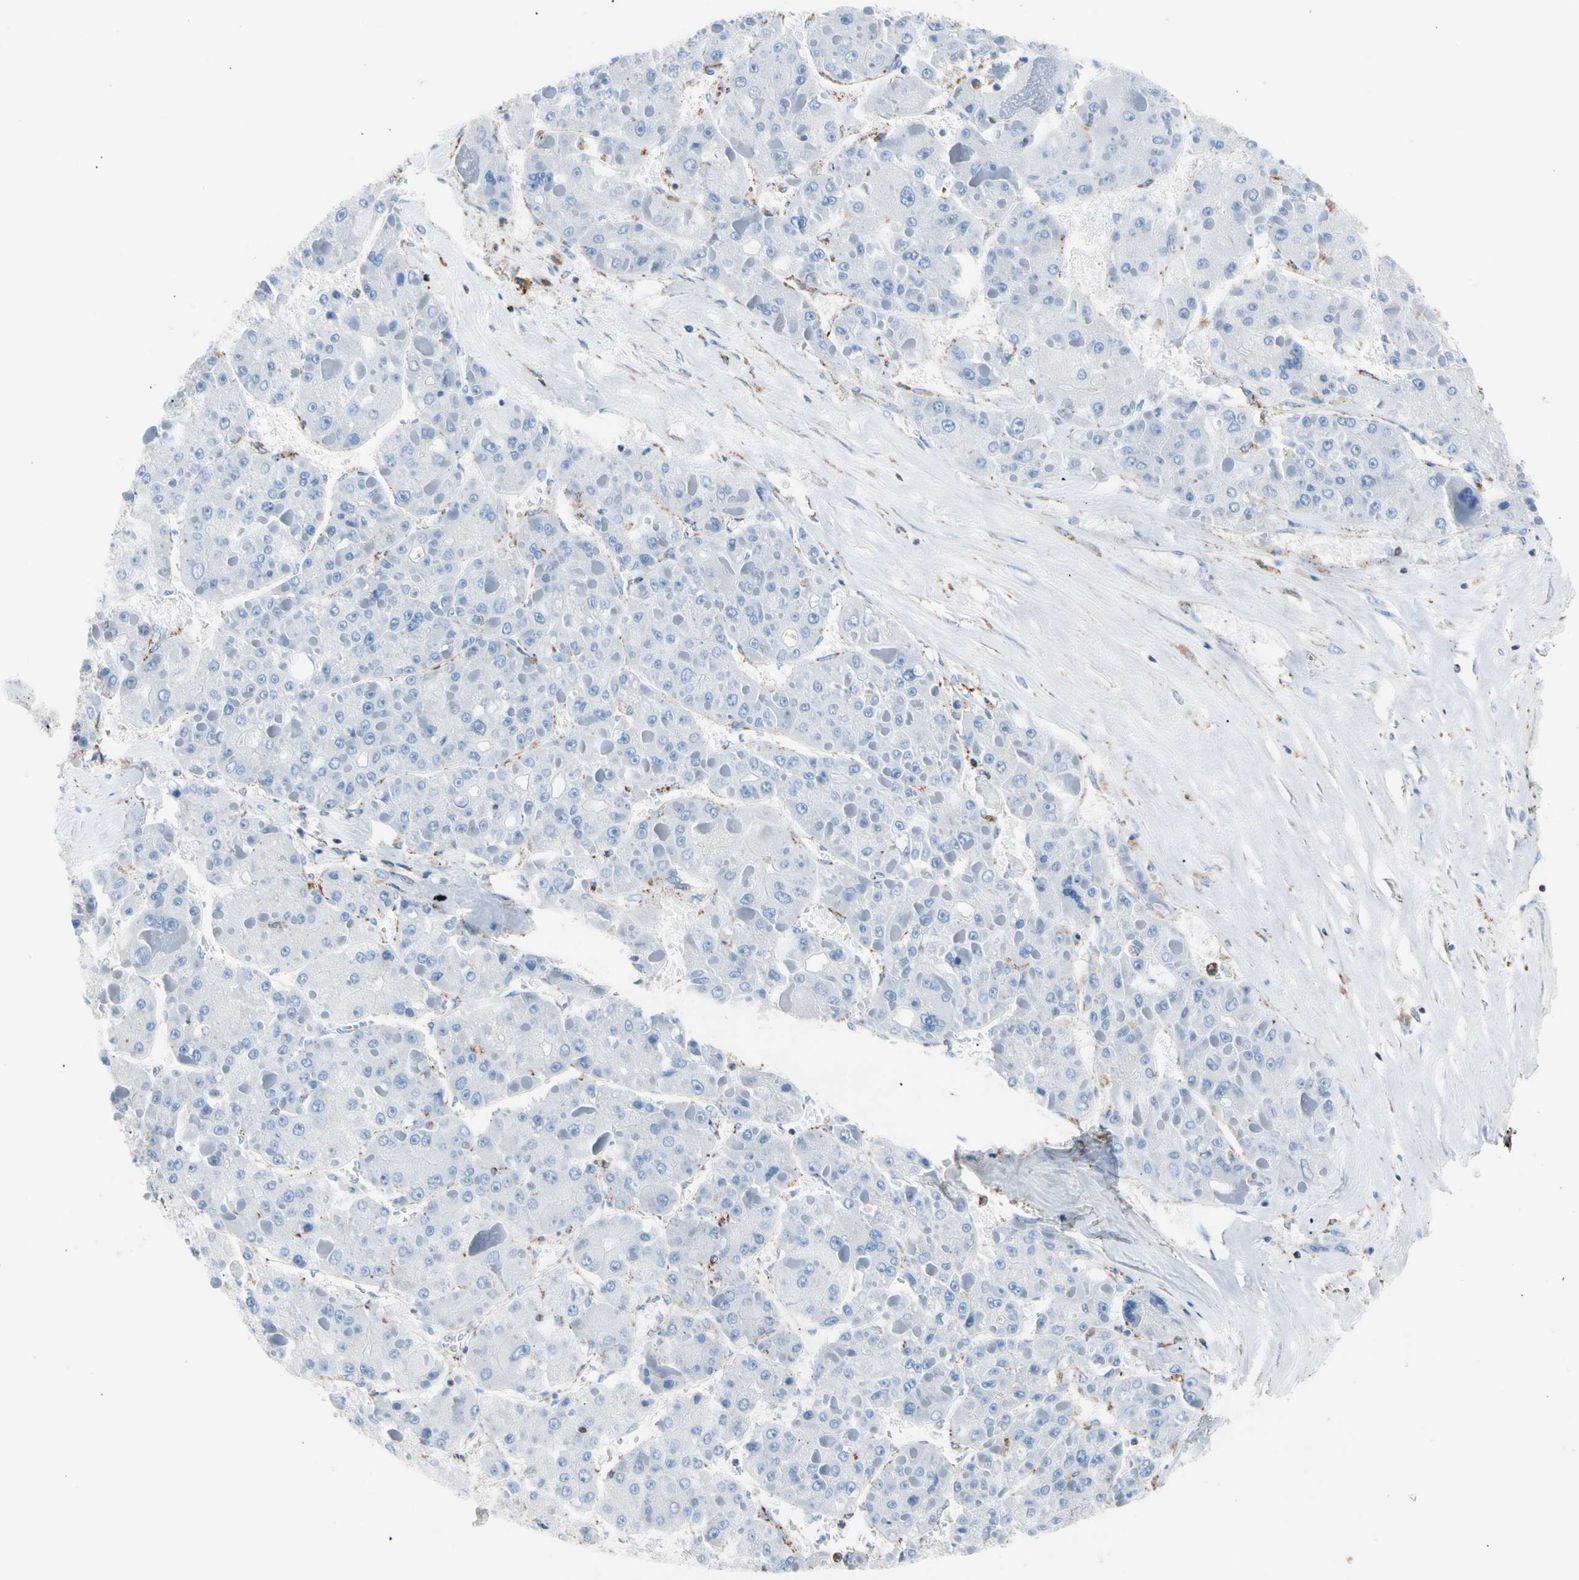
{"staining": {"intensity": "negative", "quantity": "none", "location": "none"}, "tissue": "liver cancer", "cell_type": "Tumor cells", "image_type": "cancer", "snomed": [{"axis": "morphology", "description": "Carcinoma, Hepatocellular, NOS"}, {"axis": "topography", "description": "Liver"}], "caption": "An IHC histopathology image of liver cancer is shown. There is no staining in tumor cells of liver cancer. (Brightfield microscopy of DAB IHC at high magnification).", "gene": "HK1", "patient": {"sex": "female", "age": 73}}